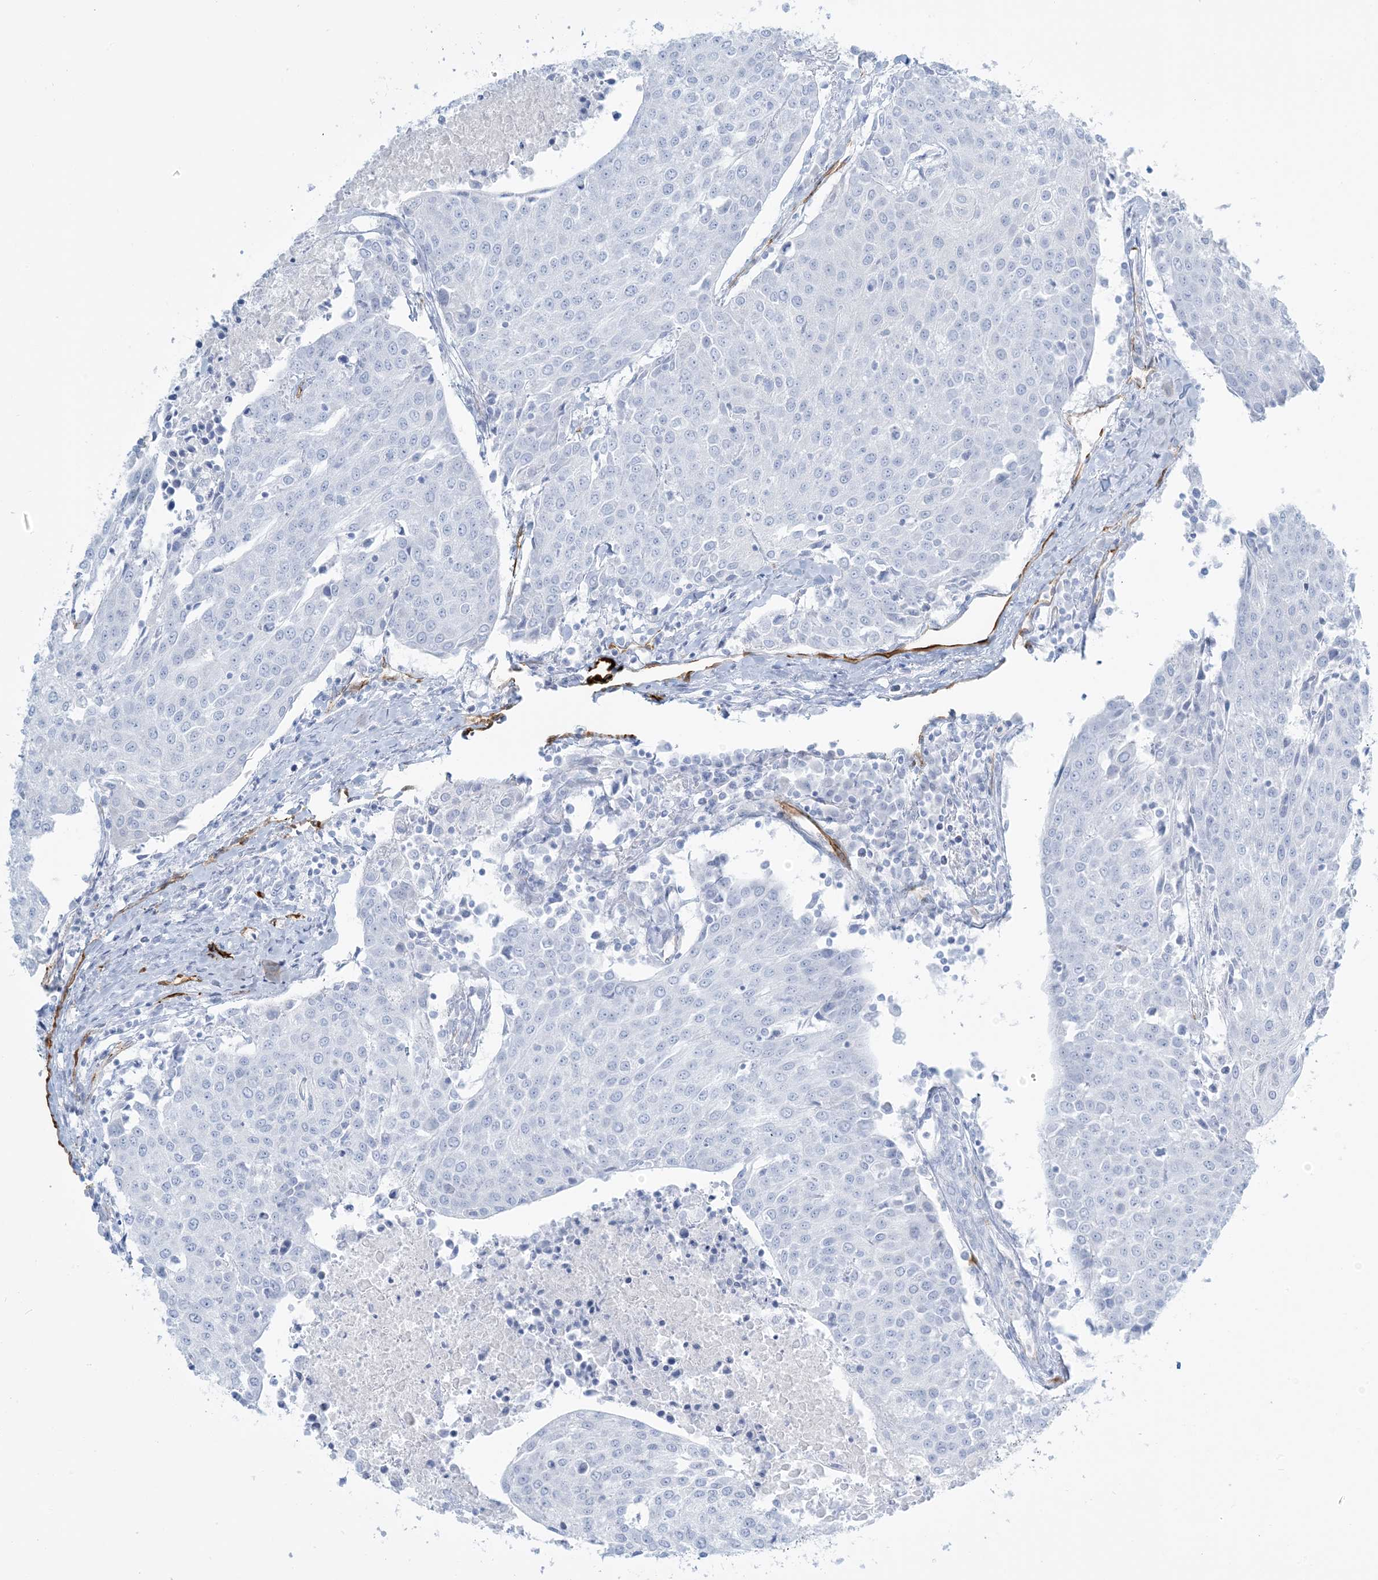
{"staining": {"intensity": "negative", "quantity": "none", "location": "none"}, "tissue": "urothelial cancer", "cell_type": "Tumor cells", "image_type": "cancer", "snomed": [{"axis": "morphology", "description": "Urothelial carcinoma, High grade"}, {"axis": "topography", "description": "Urinary bladder"}], "caption": "Immunohistochemical staining of human urothelial carcinoma (high-grade) shows no significant expression in tumor cells.", "gene": "EPS8L3", "patient": {"sex": "female", "age": 85}}